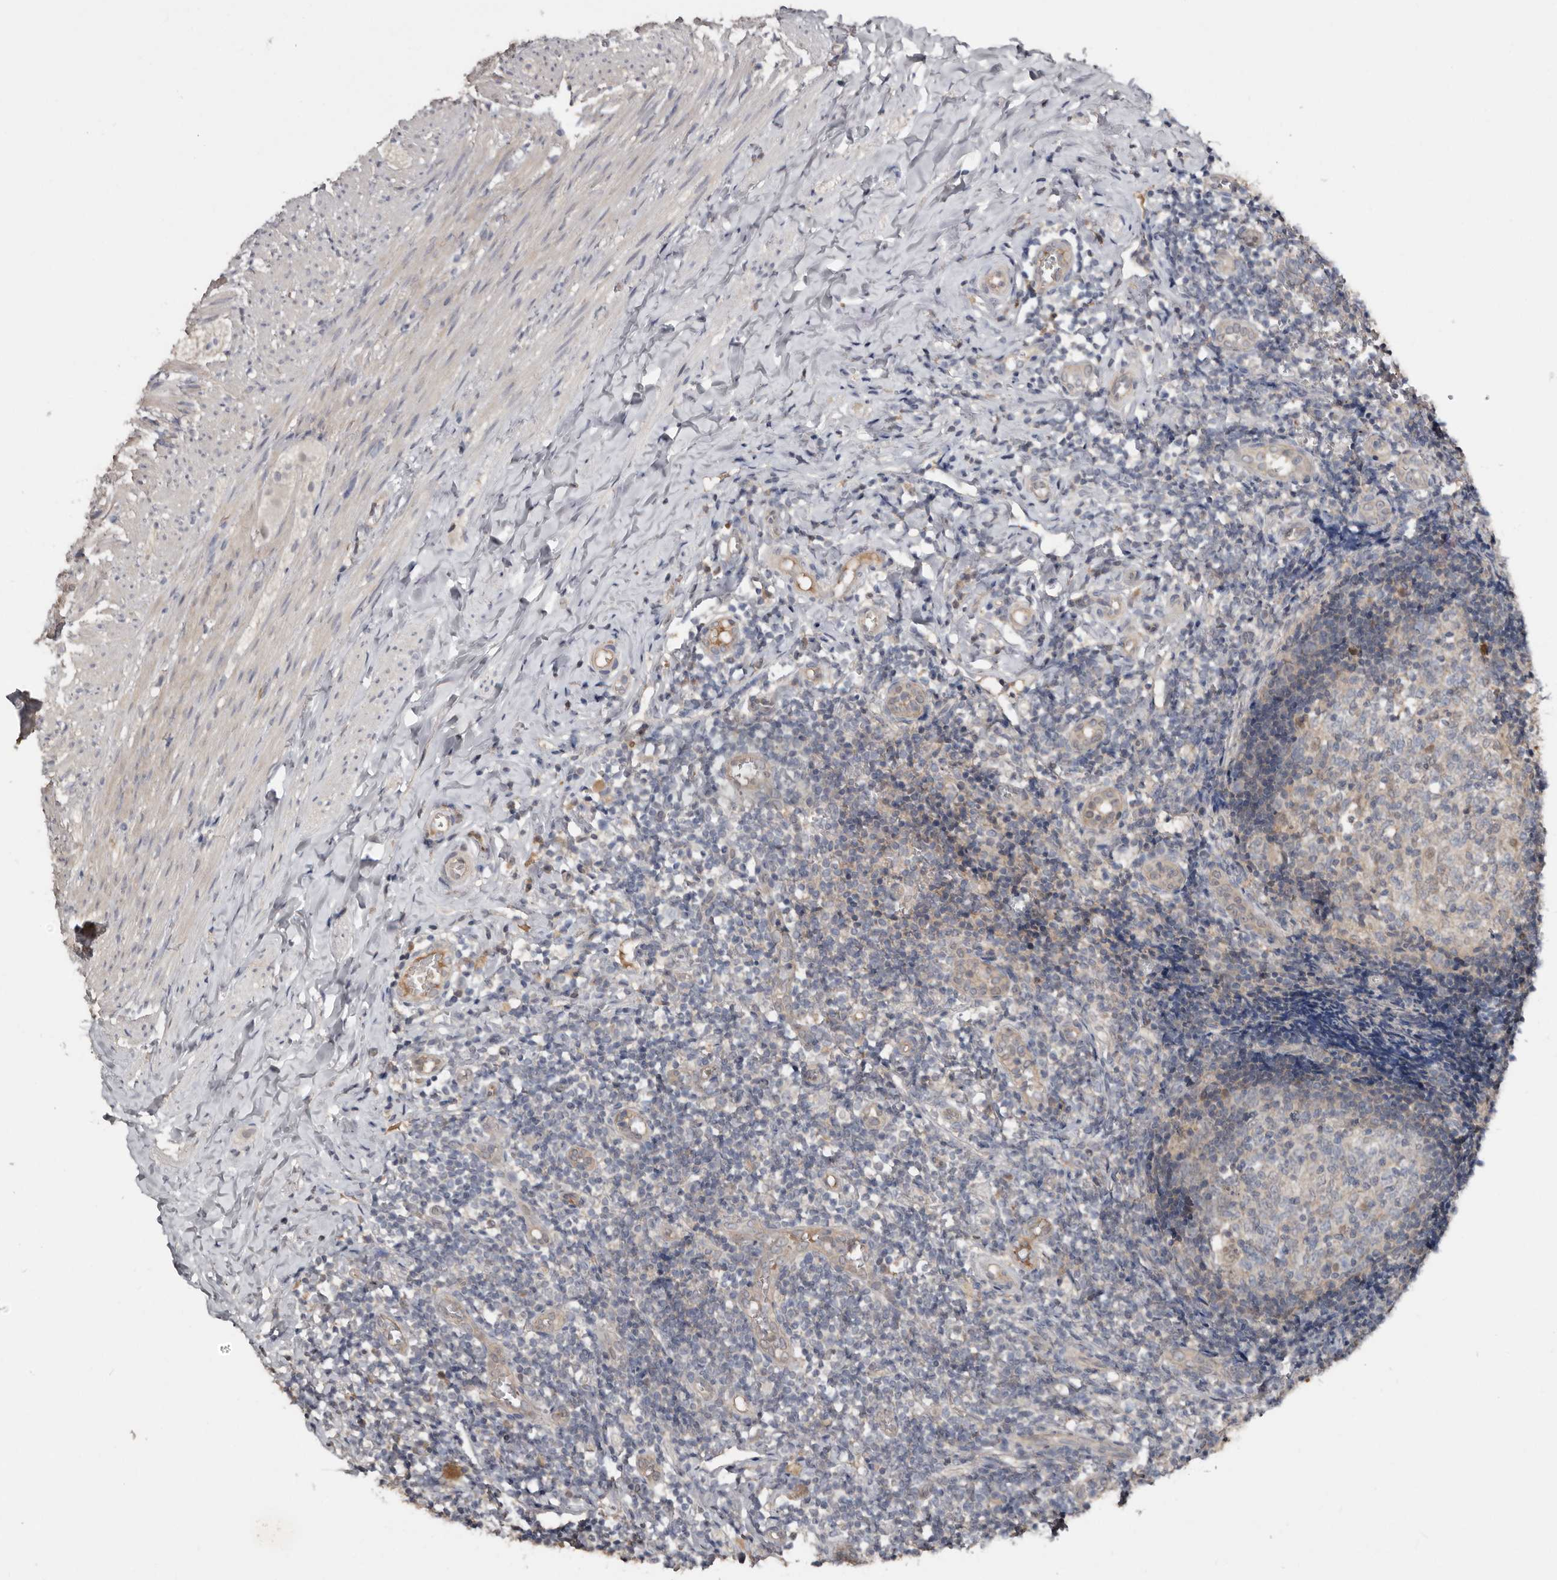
{"staining": {"intensity": "moderate", "quantity": ">75%", "location": "cytoplasmic/membranous"}, "tissue": "appendix", "cell_type": "Glandular cells", "image_type": "normal", "snomed": [{"axis": "morphology", "description": "Normal tissue, NOS"}, {"axis": "topography", "description": "Appendix"}], "caption": "This micrograph exhibits IHC staining of normal appendix, with medium moderate cytoplasmic/membranous staining in about >75% of glandular cells.", "gene": "RBKS", "patient": {"sex": "male", "age": 8}}